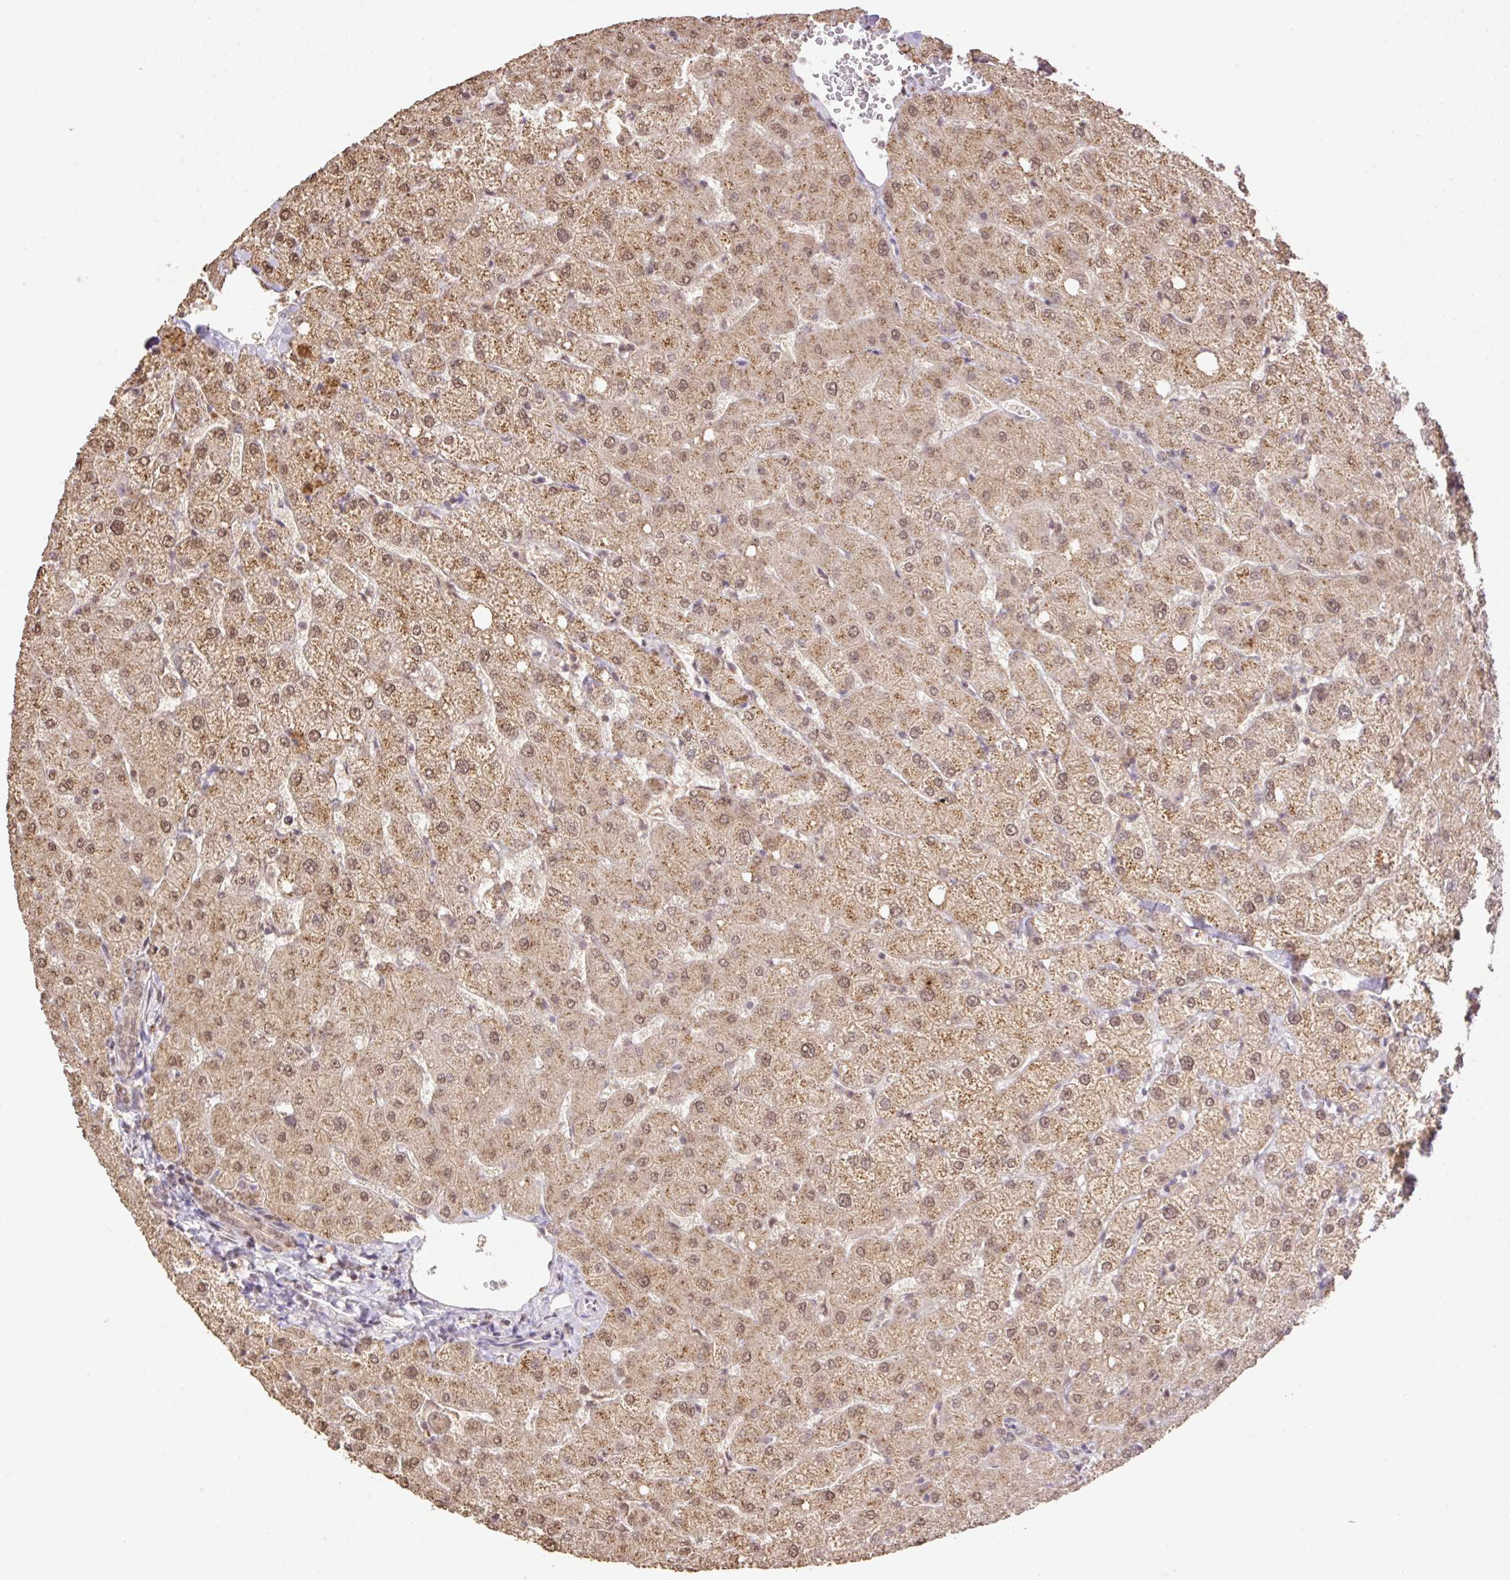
{"staining": {"intensity": "weak", "quantity": "25%-75%", "location": "cytoplasmic/membranous,nuclear"}, "tissue": "liver", "cell_type": "Cholangiocytes", "image_type": "normal", "snomed": [{"axis": "morphology", "description": "Normal tissue, NOS"}, {"axis": "topography", "description": "Liver"}], "caption": "A brown stain labels weak cytoplasmic/membranous,nuclear positivity of a protein in cholangiocytes of normal human liver.", "gene": "VPS25", "patient": {"sex": "female", "age": 54}}